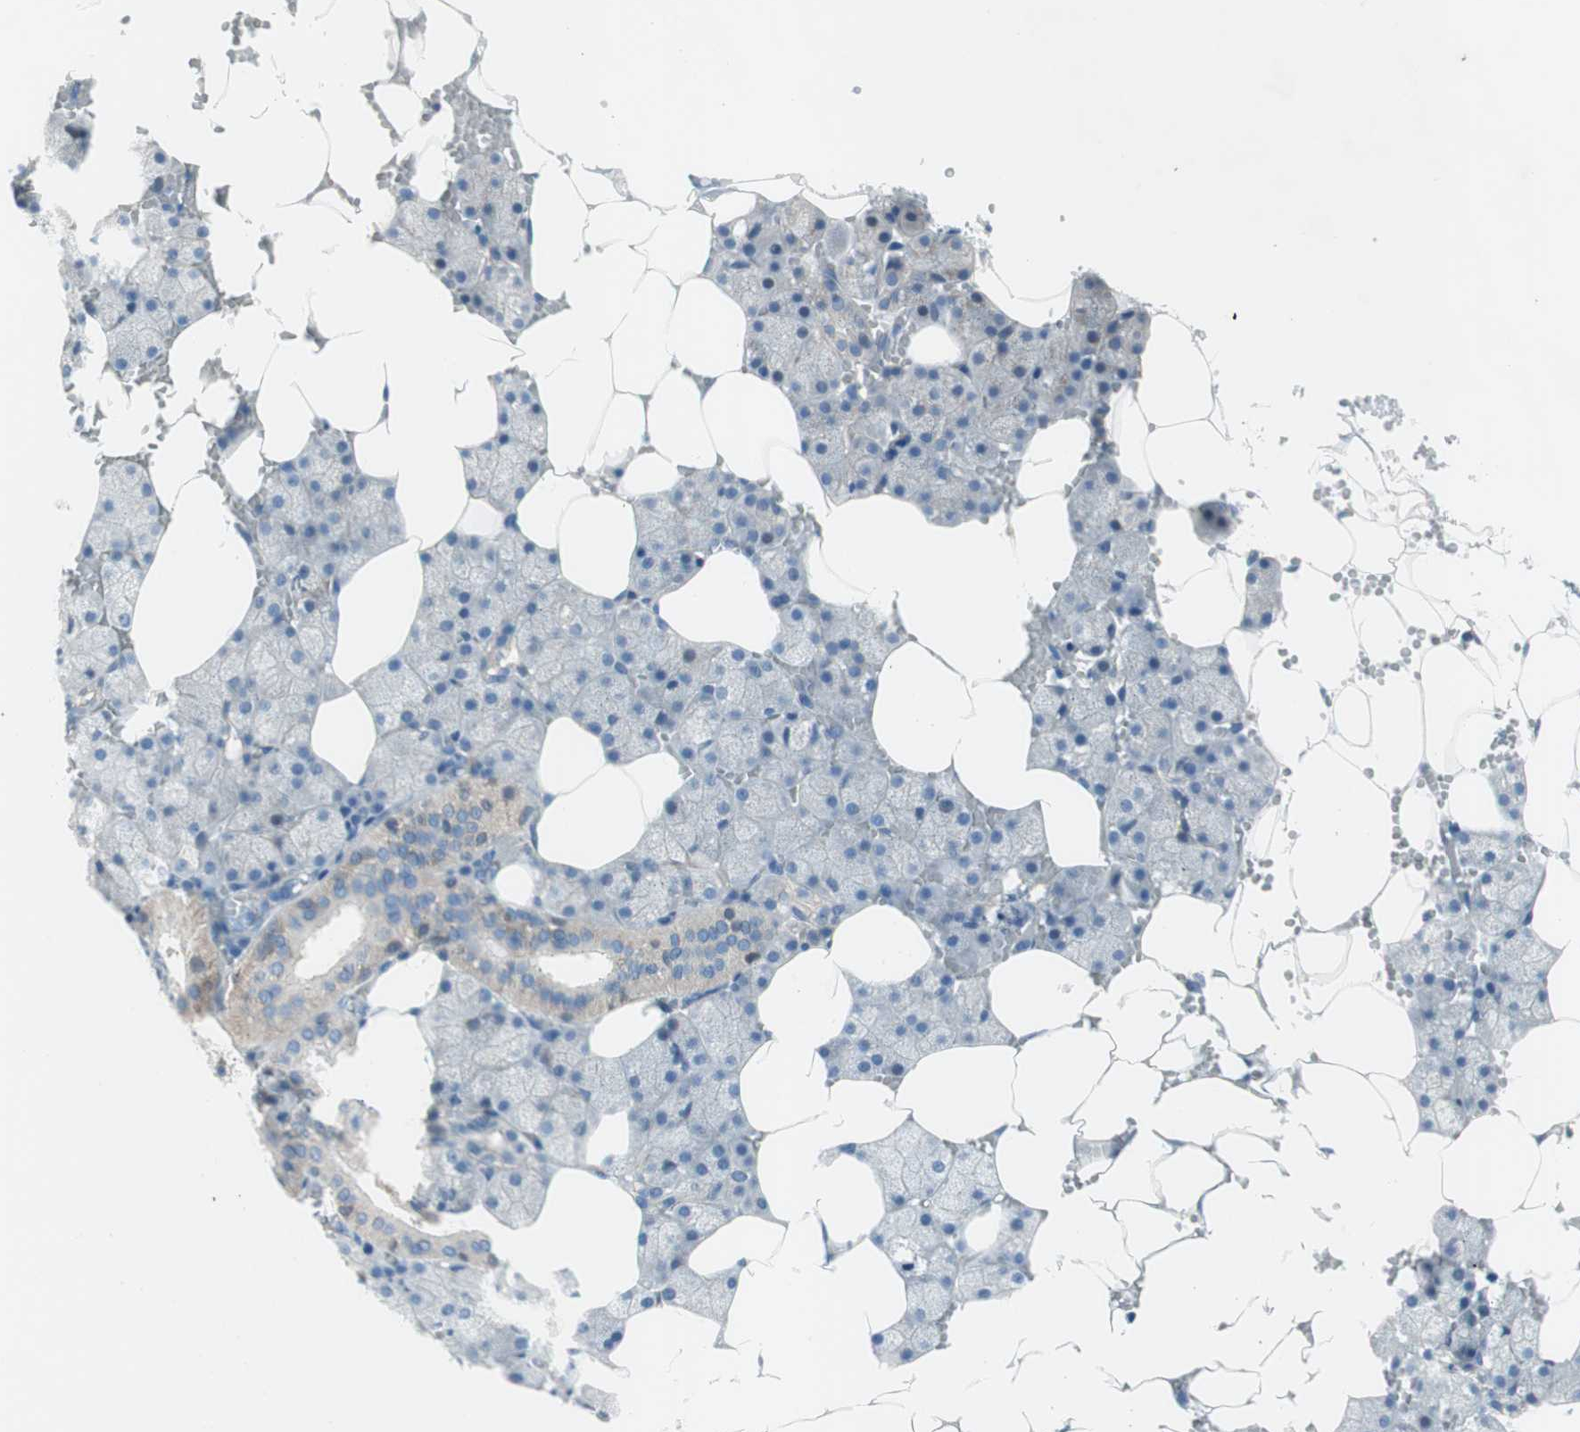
{"staining": {"intensity": "negative", "quantity": "none", "location": "none"}, "tissue": "salivary gland", "cell_type": "Glandular cells", "image_type": "normal", "snomed": [{"axis": "morphology", "description": "Normal tissue, NOS"}, {"axis": "topography", "description": "Salivary gland"}], "caption": "Immunohistochemistry histopathology image of normal salivary gland: salivary gland stained with DAB displays no significant protein positivity in glandular cells.", "gene": "PRRG4", "patient": {"sex": "male", "age": 62}}